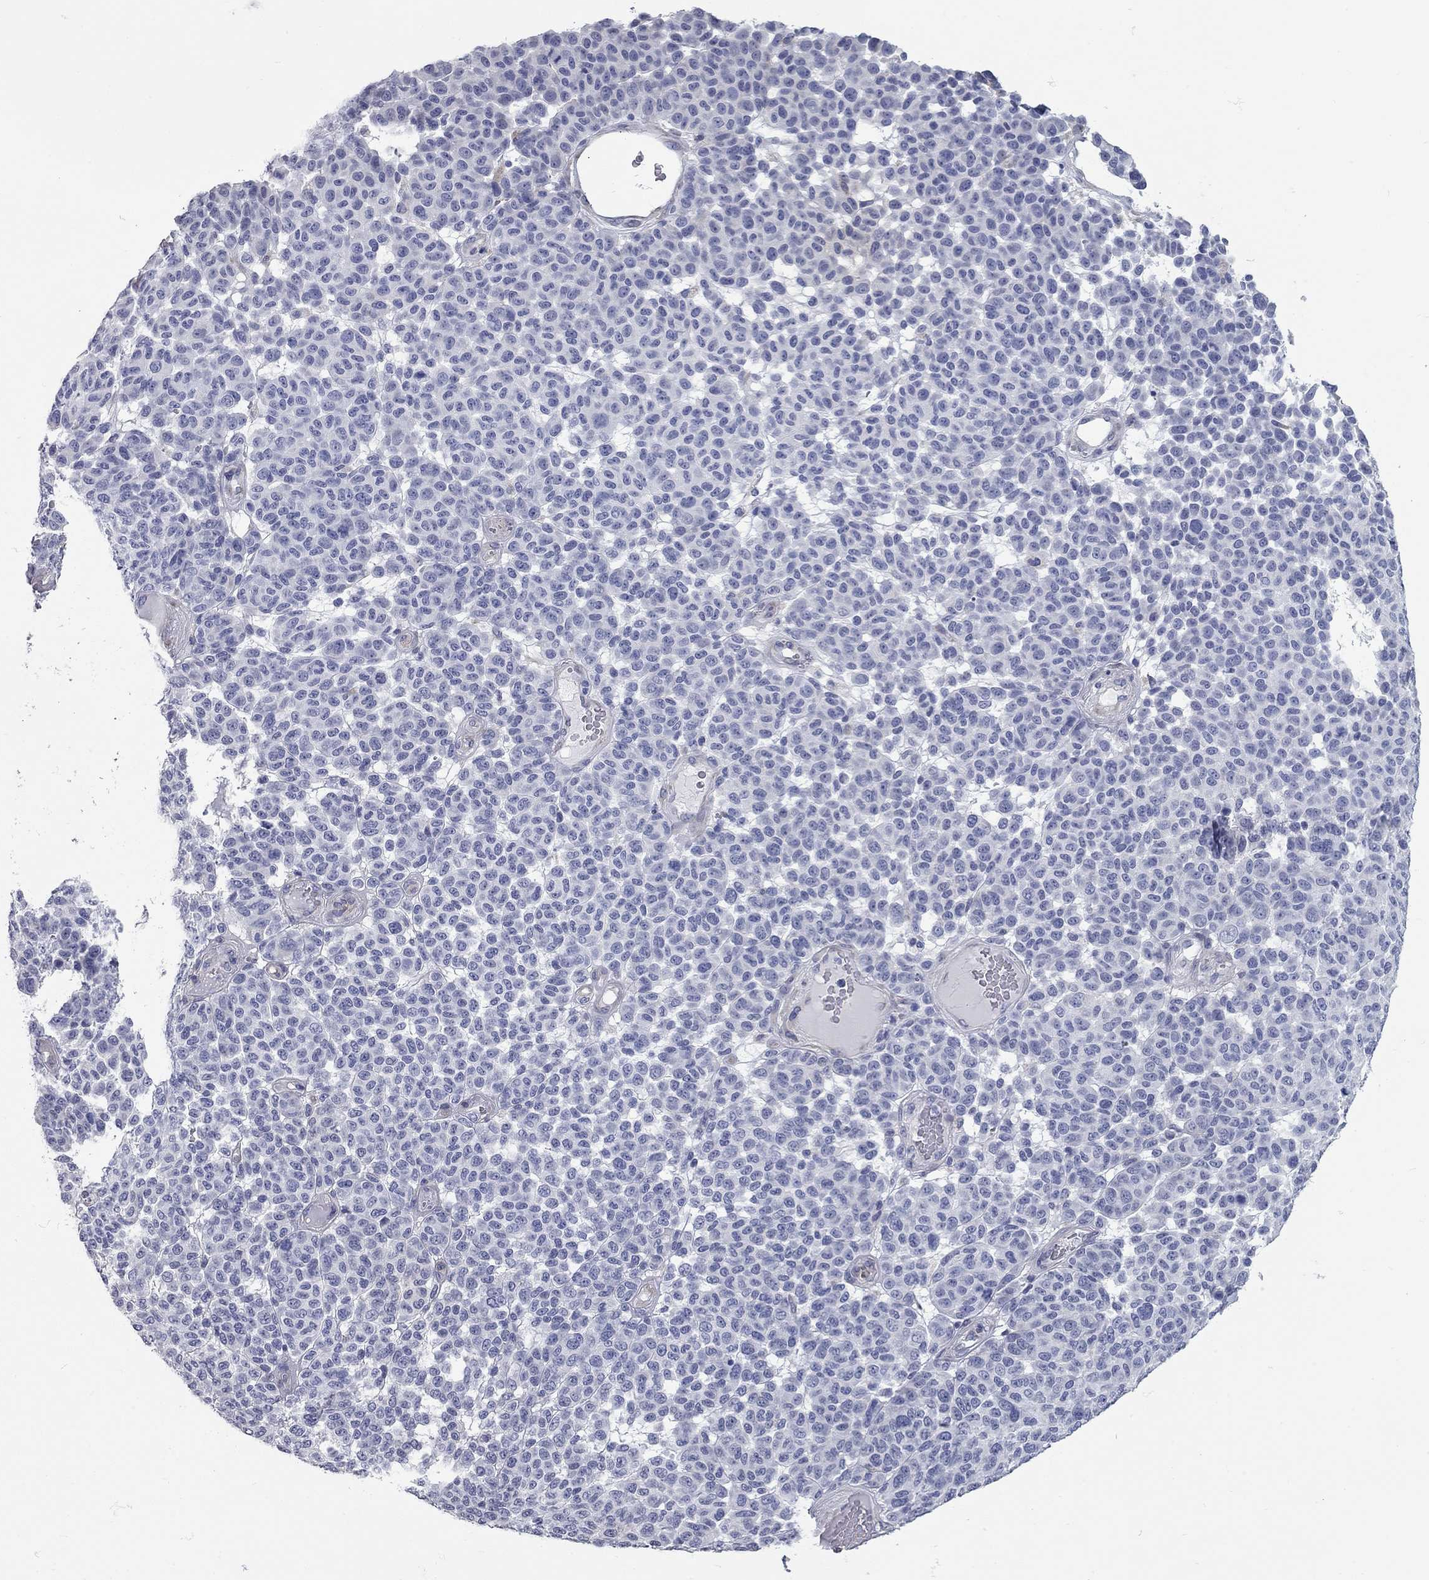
{"staining": {"intensity": "negative", "quantity": "none", "location": "none"}, "tissue": "melanoma", "cell_type": "Tumor cells", "image_type": "cancer", "snomed": [{"axis": "morphology", "description": "Malignant melanoma, NOS"}, {"axis": "topography", "description": "Skin"}], "caption": "Immunohistochemistry (IHC) of human melanoma demonstrates no staining in tumor cells.", "gene": "XAGE2", "patient": {"sex": "male", "age": 59}}